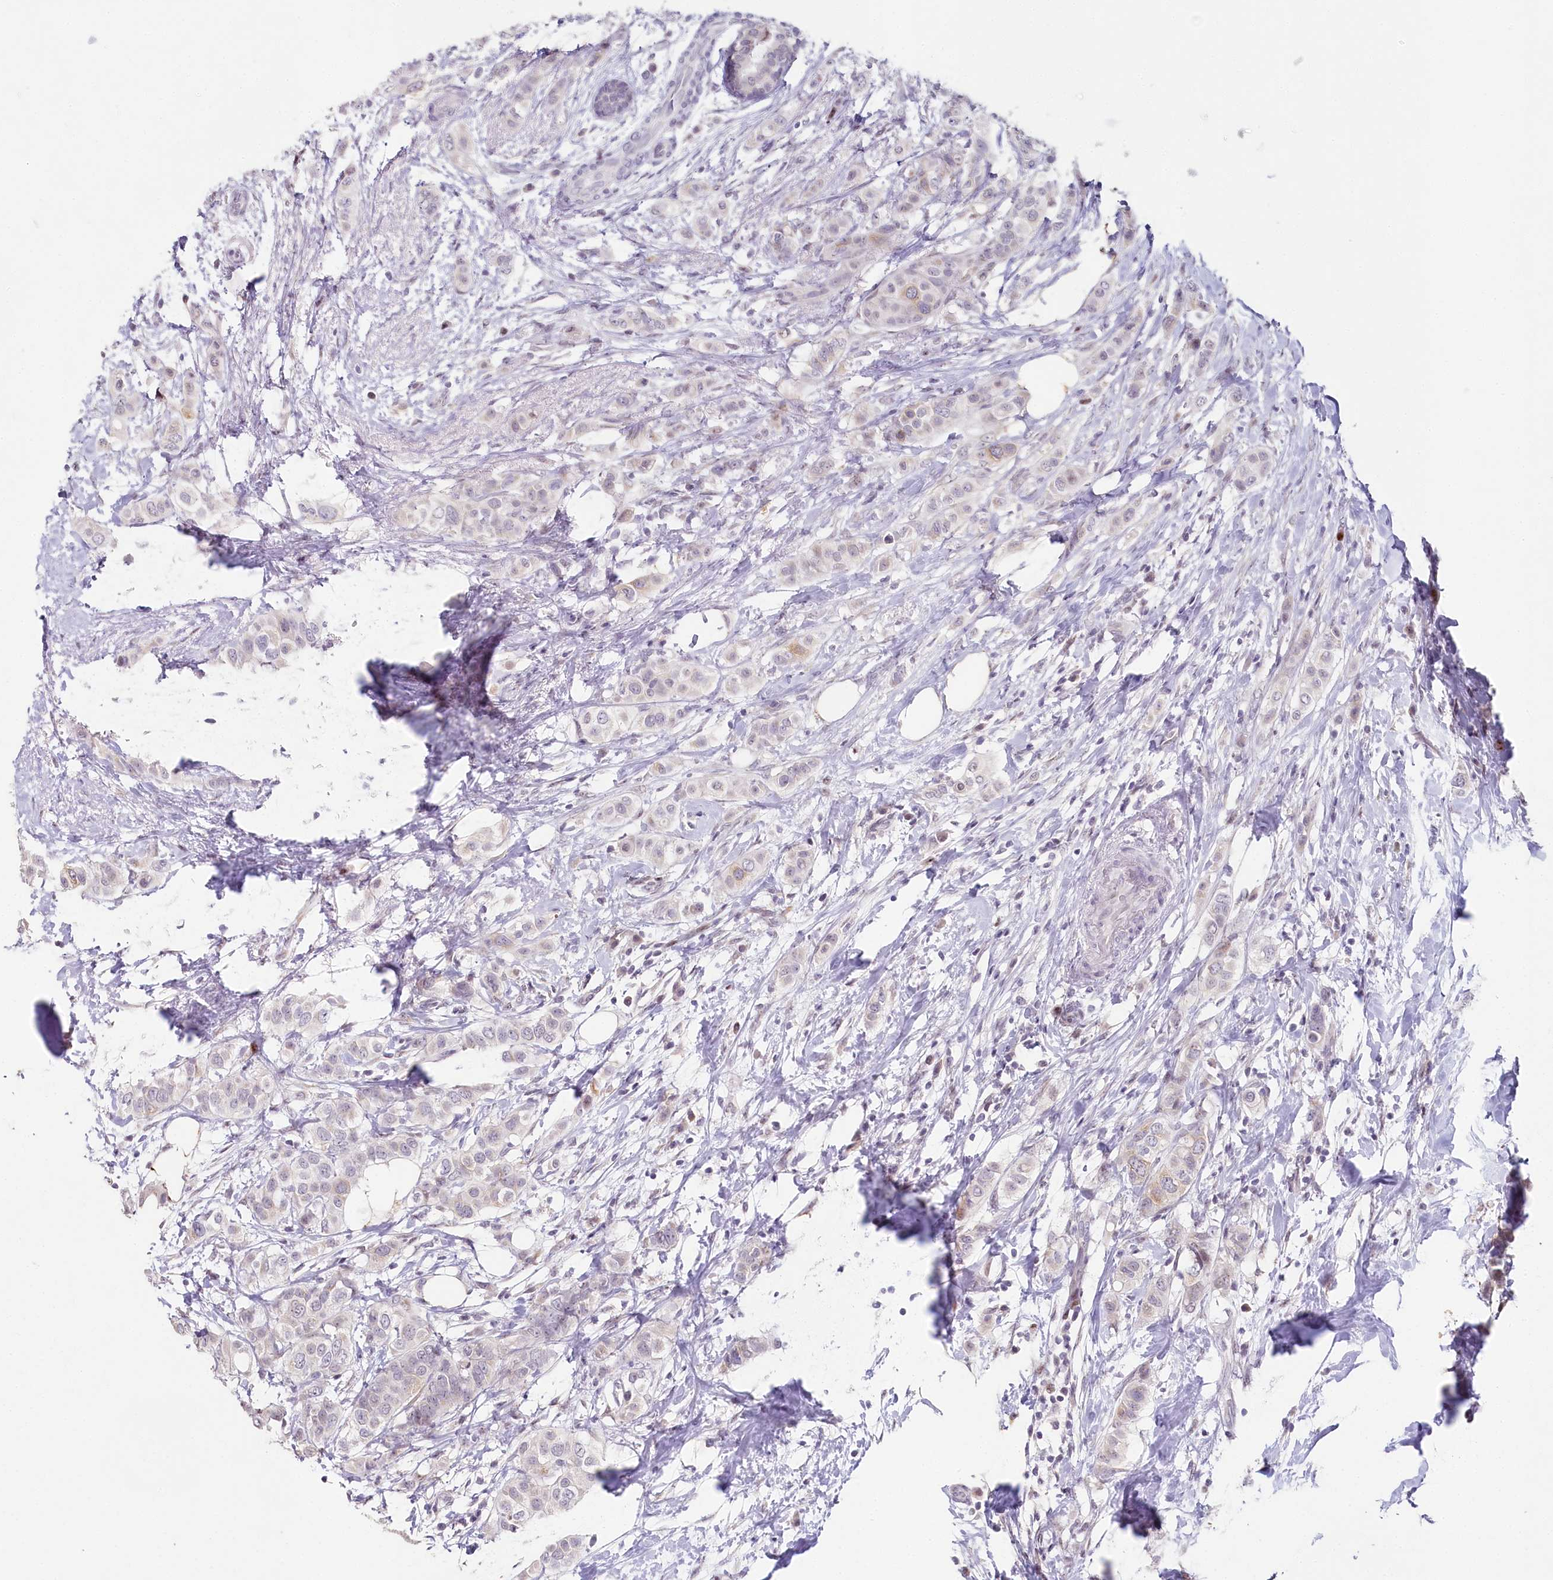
{"staining": {"intensity": "negative", "quantity": "none", "location": "none"}, "tissue": "breast cancer", "cell_type": "Tumor cells", "image_type": "cancer", "snomed": [{"axis": "morphology", "description": "Lobular carcinoma"}, {"axis": "topography", "description": "Breast"}], "caption": "The micrograph reveals no significant positivity in tumor cells of breast cancer (lobular carcinoma).", "gene": "HPD", "patient": {"sex": "female", "age": 51}}